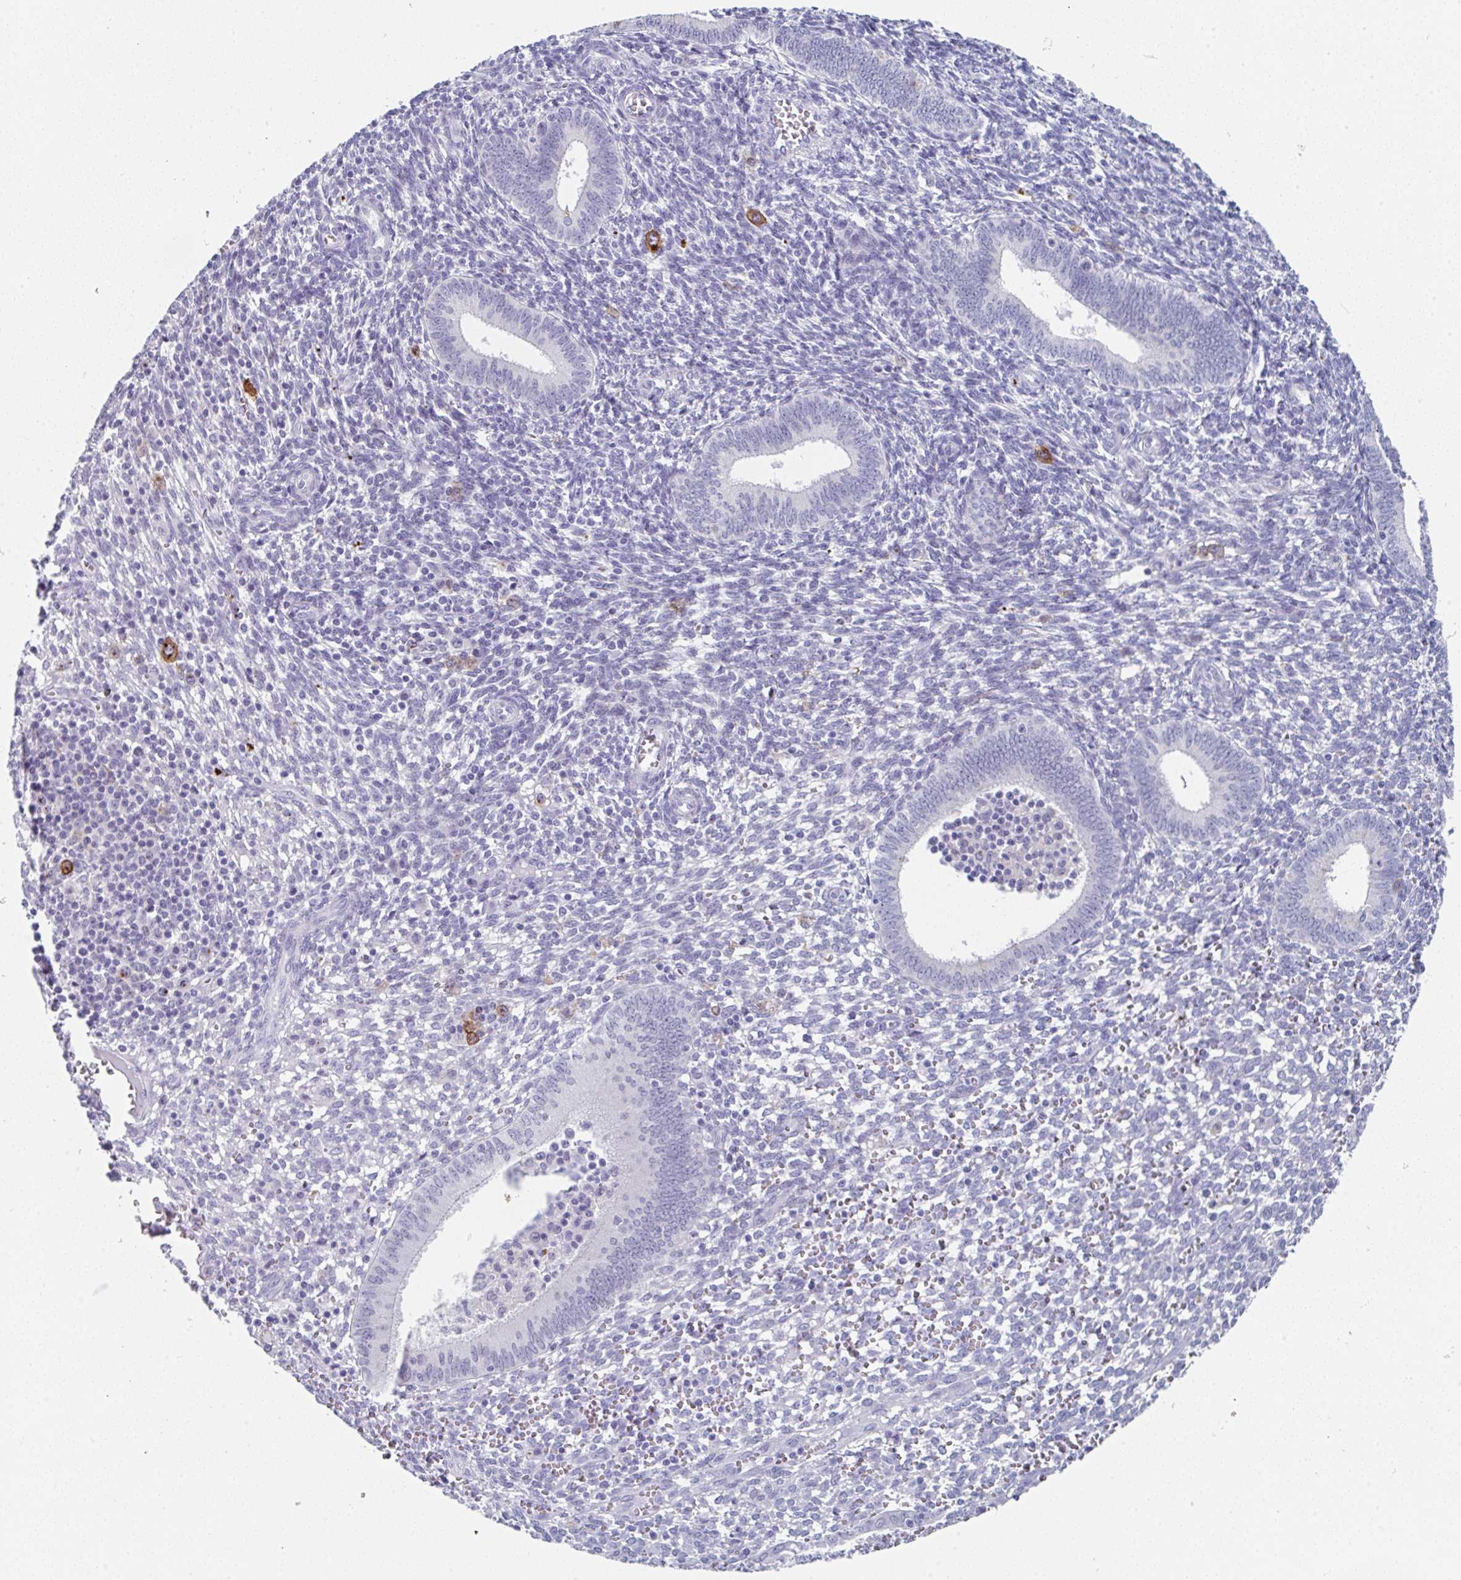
{"staining": {"intensity": "negative", "quantity": "none", "location": "none"}, "tissue": "endometrium", "cell_type": "Cells in endometrial stroma", "image_type": "normal", "snomed": [{"axis": "morphology", "description": "Normal tissue, NOS"}, {"axis": "topography", "description": "Endometrium"}], "caption": "An immunohistochemistry (IHC) histopathology image of unremarkable endometrium is shown. There is no staining in cells in endometrial stroma of endometrium. Nuclei are stained in blue.", "gene": "TNFRSF8", "patient": {"sex": "female", "age": 41}}